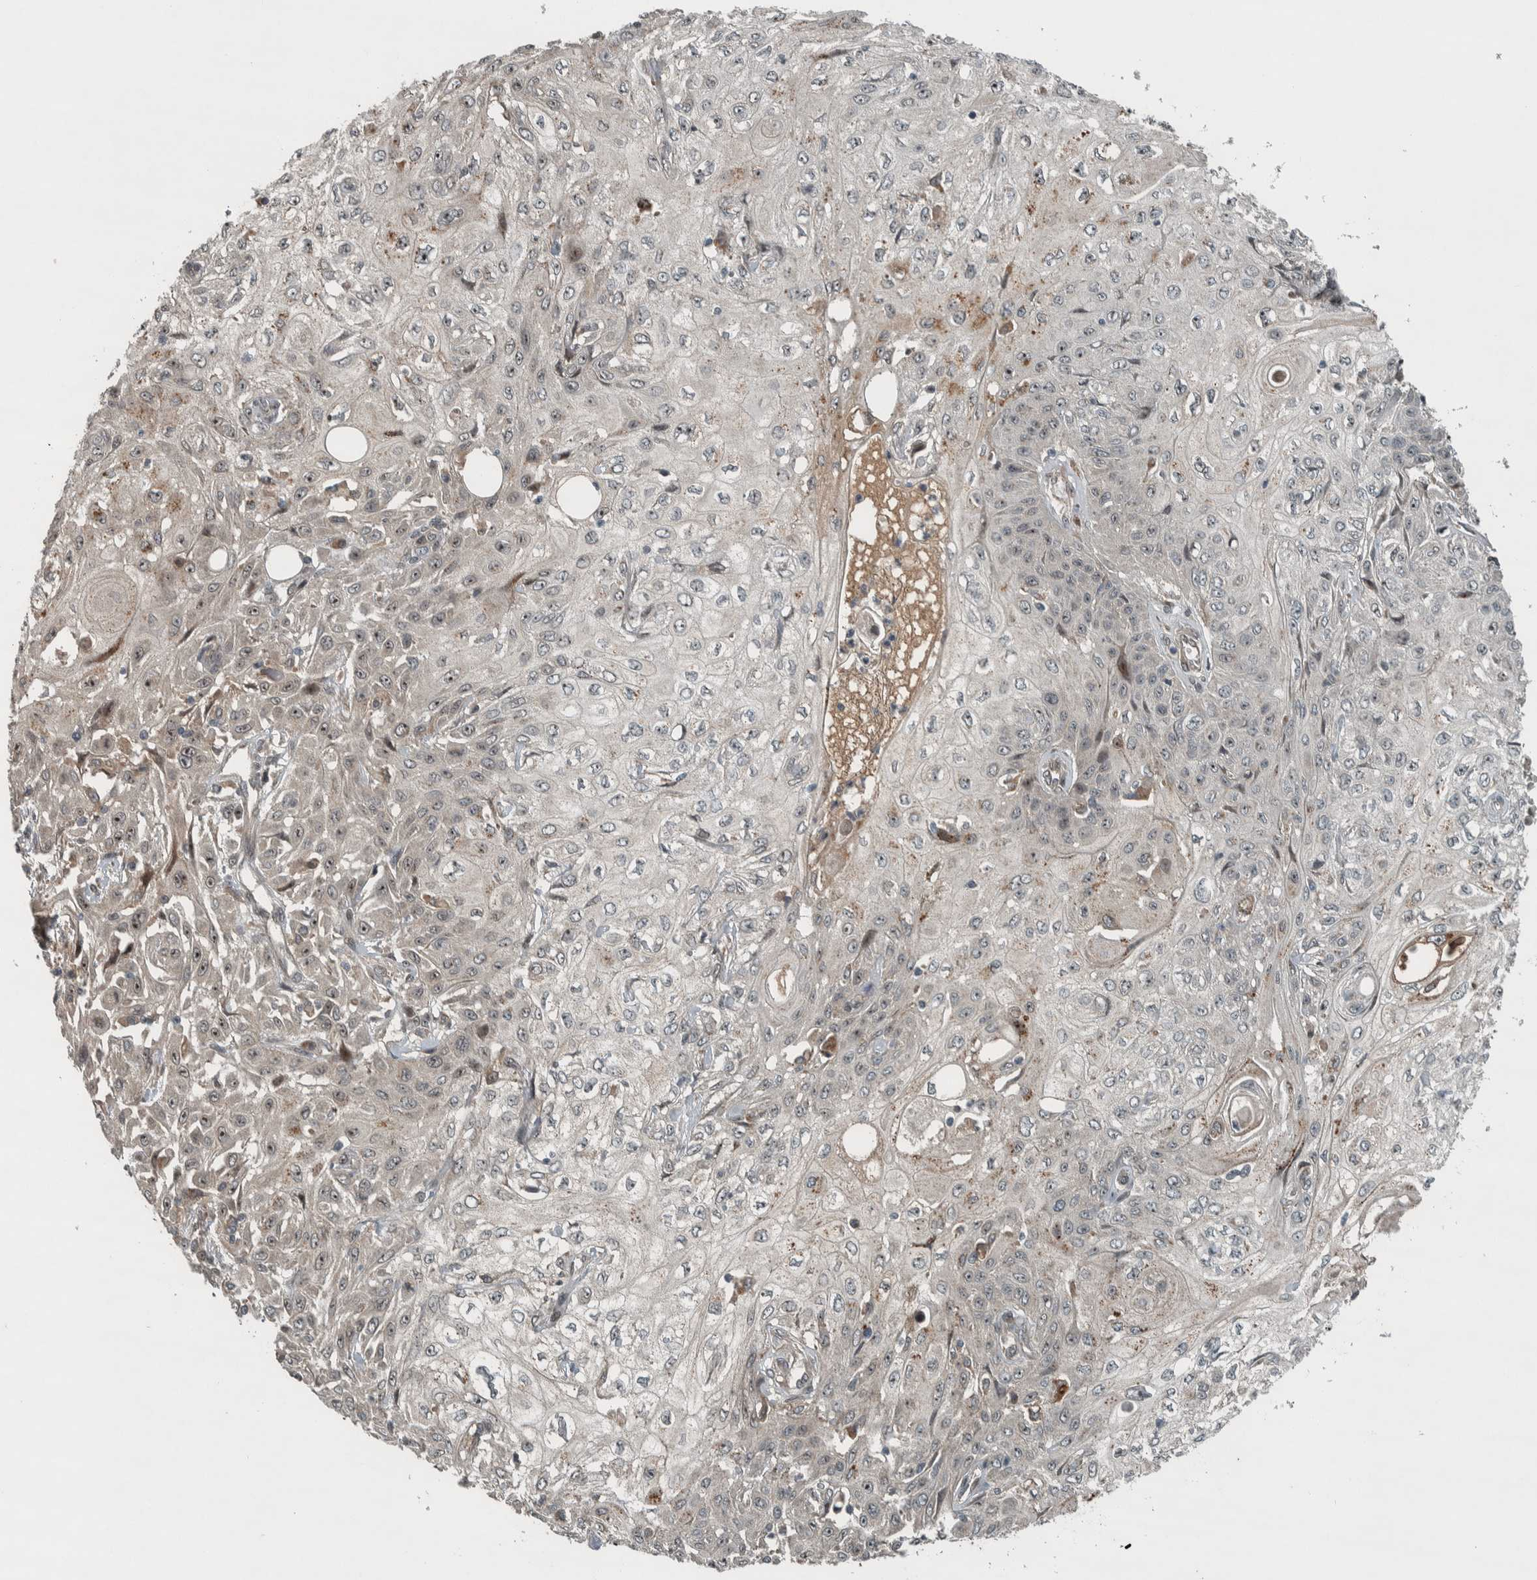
{"staining": {"intensity": "weak", "quantity": "25%-75%", "location": "nuclear"}, "tissue": "skin cancer", "cell_type": "Tumor cells", "image_type": "cancer", "snomed": [{"axis": "morphology", "description": "Squamous cell carcinoma, NOS"}, {"axis": "morphology", "description": "Squamous cell carcinoma, metastatic, NOS"}, {"axis": "topography", "description": "Skin"}, {"axis": "topography", "description": "Lymph node"}], "caption": "Skin cancer (squamous cell carcinoma) tissue exhibits weak nuclear expression in approximately 25%-75% of tumor cells", "gene": "XPO5", "patient": {"sex": "male", "age": 75}}